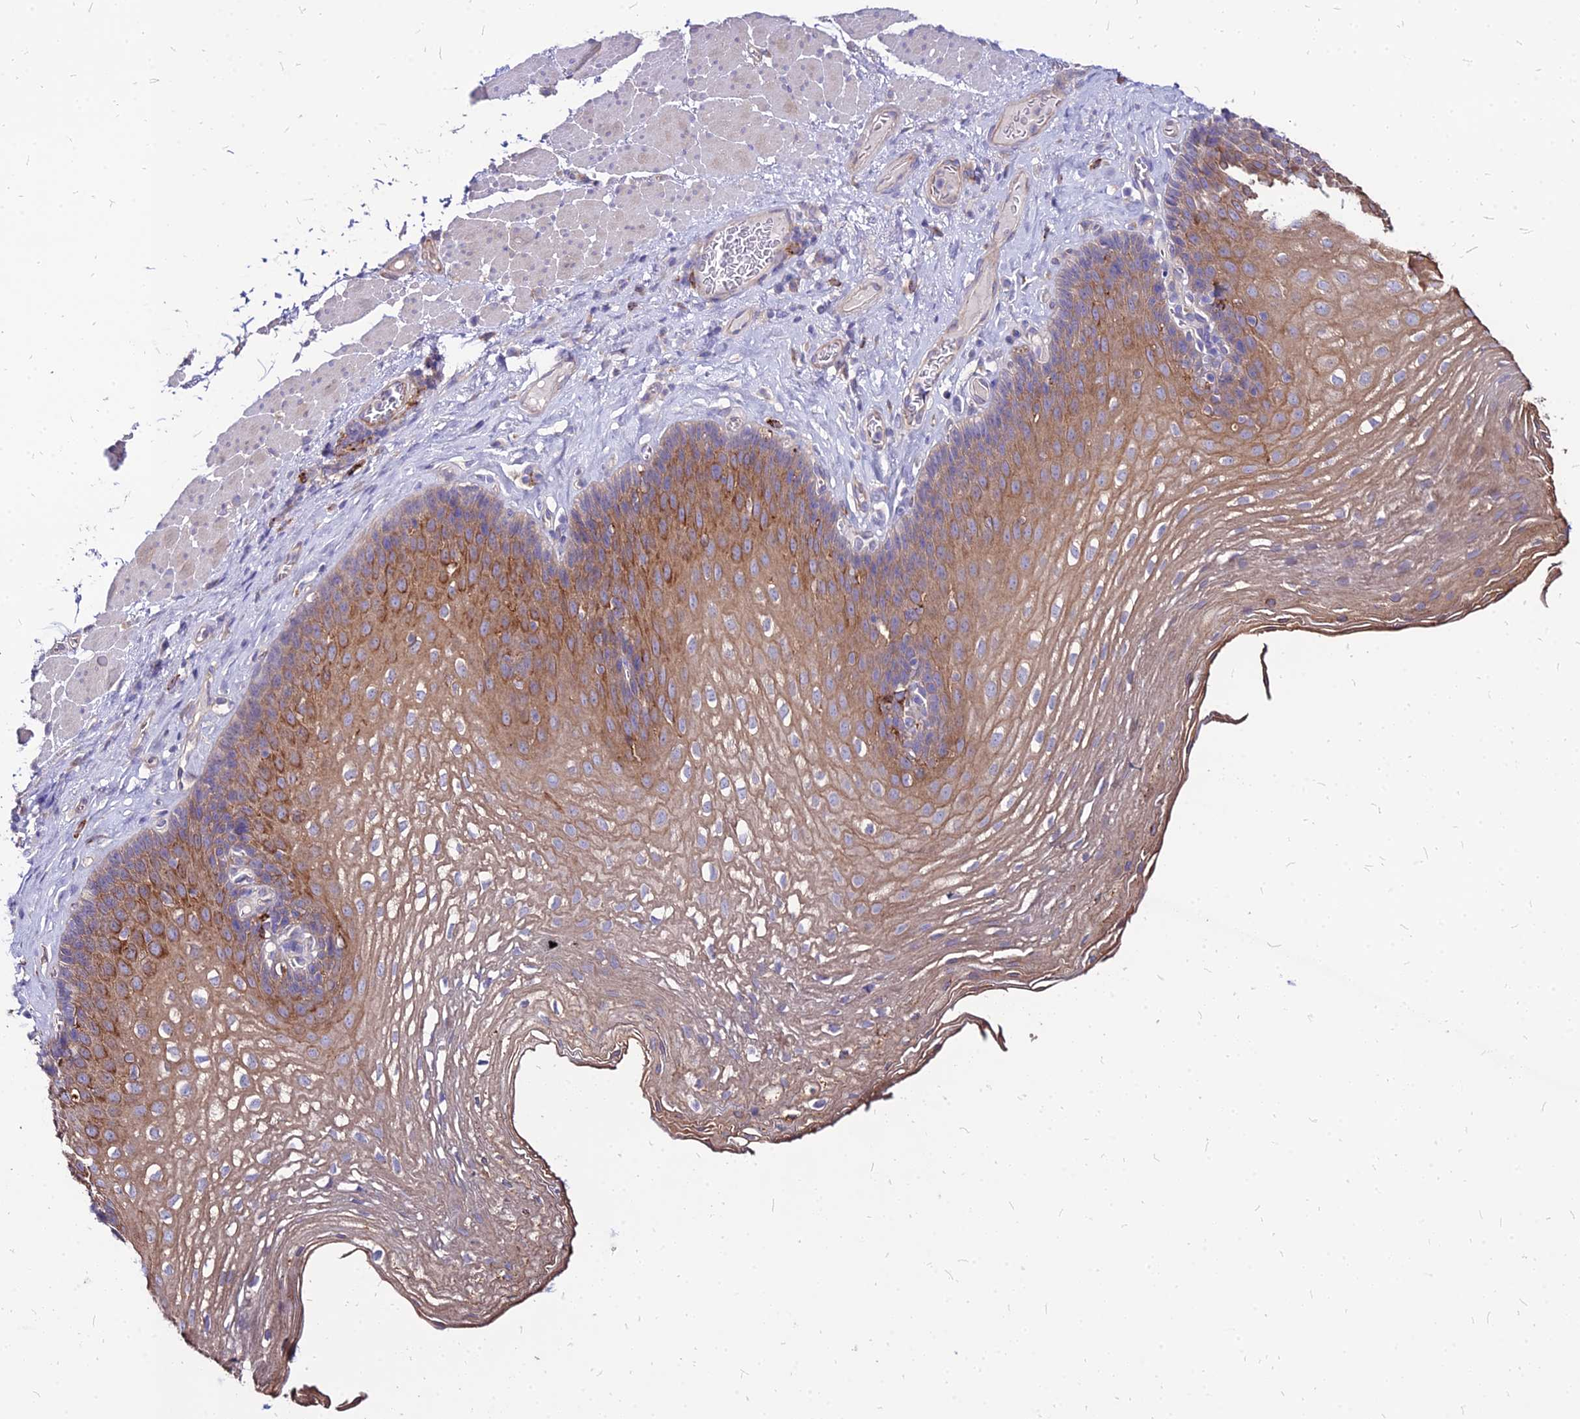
{"staining": {"intensity": "moderate", "quantity": ">75%", "location": "cytoplasmic/membranous"}, "tissue": "esophagus", "cell_type": "Squamous epithelial cells", "image_type": "normal", "snomed": [{"axis": "morphology", "description": "Normal tissue, NOS"}, {"axis": "topography", "description": "Esophagus"}], "caption": "Brown immunohistochemical staining in unremarkable human esophagus exhibits moderate cytoplasmic/membranous positivity in approximately >75% of squamous epithelial cells.", "gene": "COMMD10", "patient": {"sex": "female", "age": 66}}